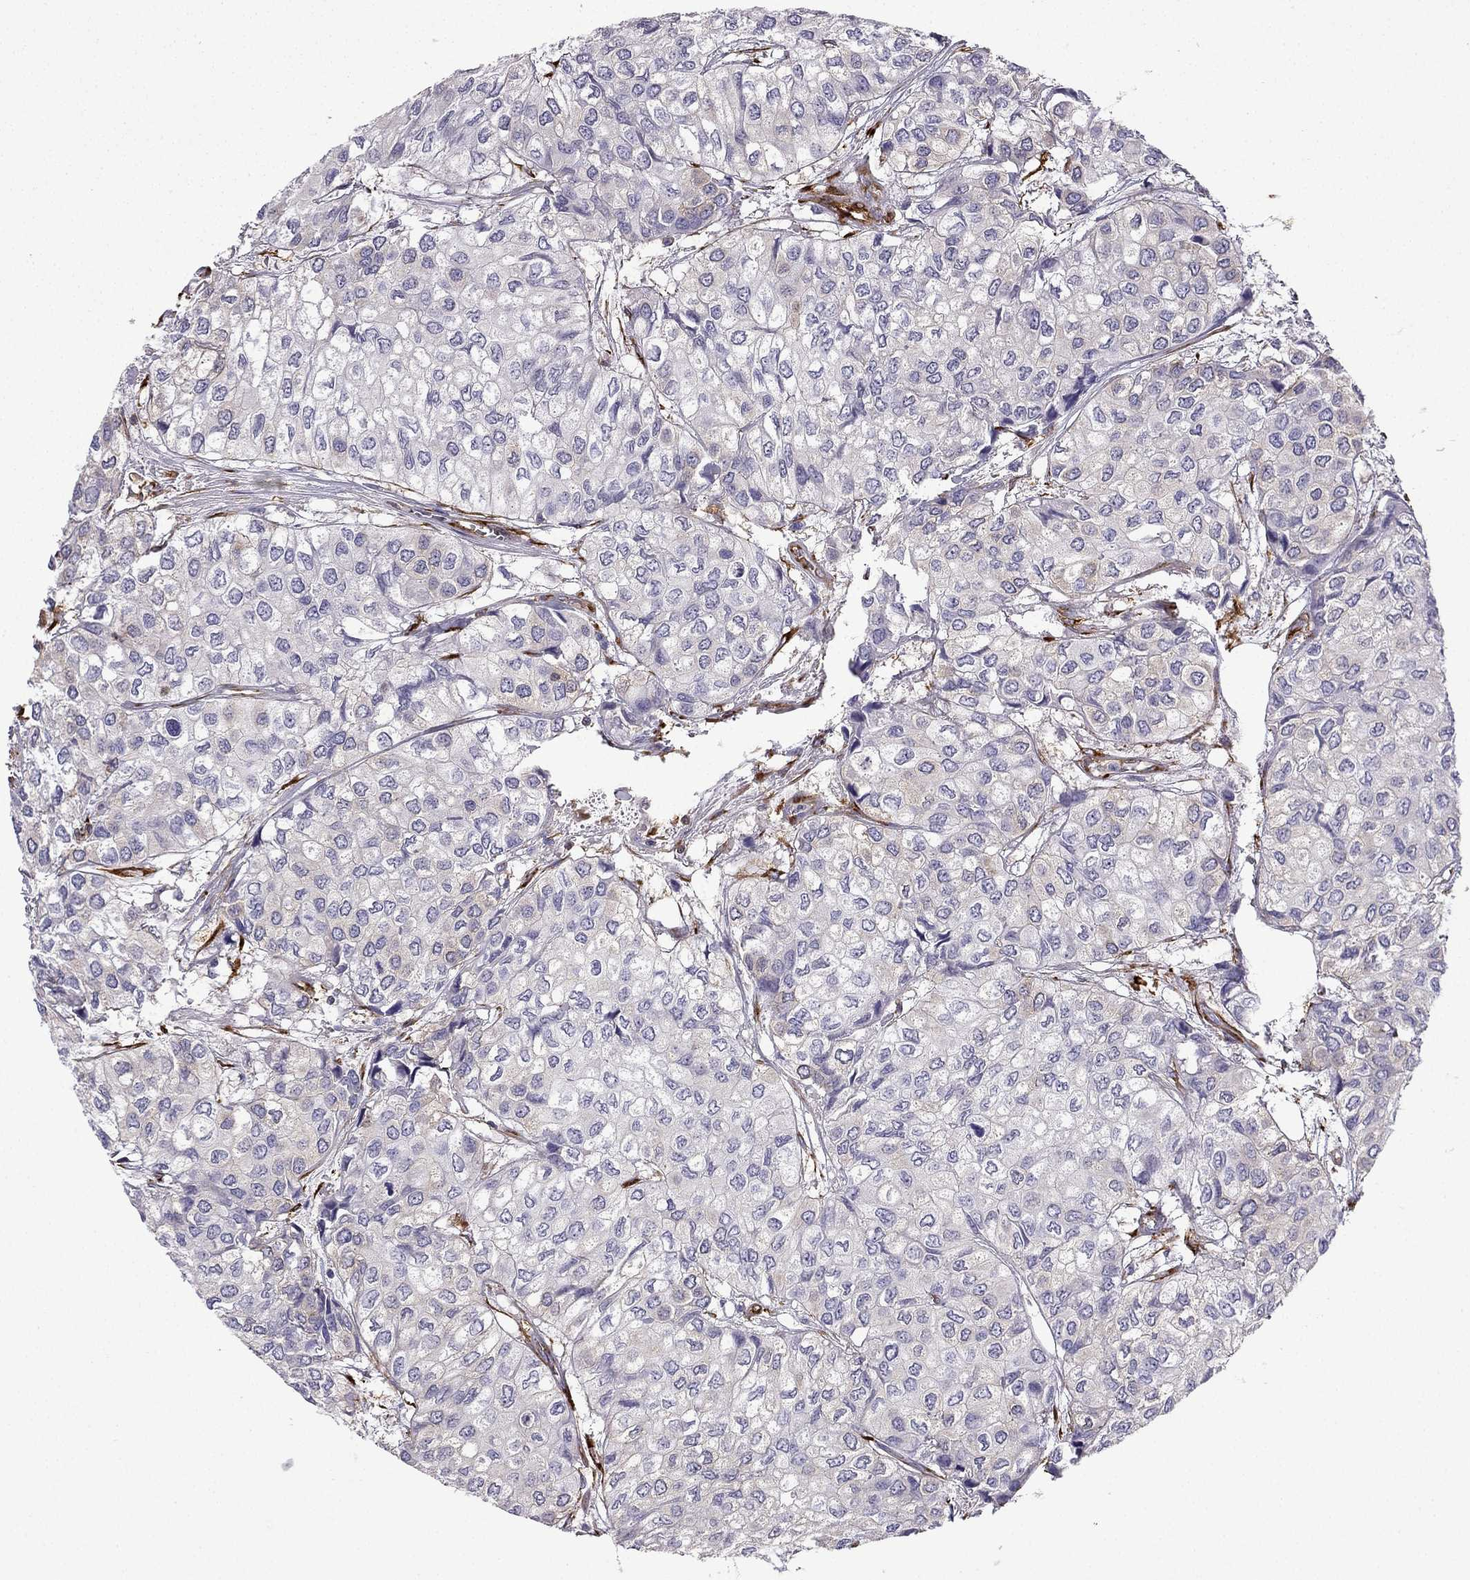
{"staining": {"intensity": "negative", "quantity": "none", "location": "none"}, "tissue": "urothelial cancer", "cell_type": "Tumor cells", "image_type": "cancer", "snomed": [{"axis": "morphology", "description": "Urothelial carcinoma, High grade"}, {"axis": "topography", "description": "Urinary bladder"}], "caption": "Tumor cells are negative for brown protein staining in urothelial cancer.", "gene": "MAP4", "patient": {"sex": "male", "age": 73}}